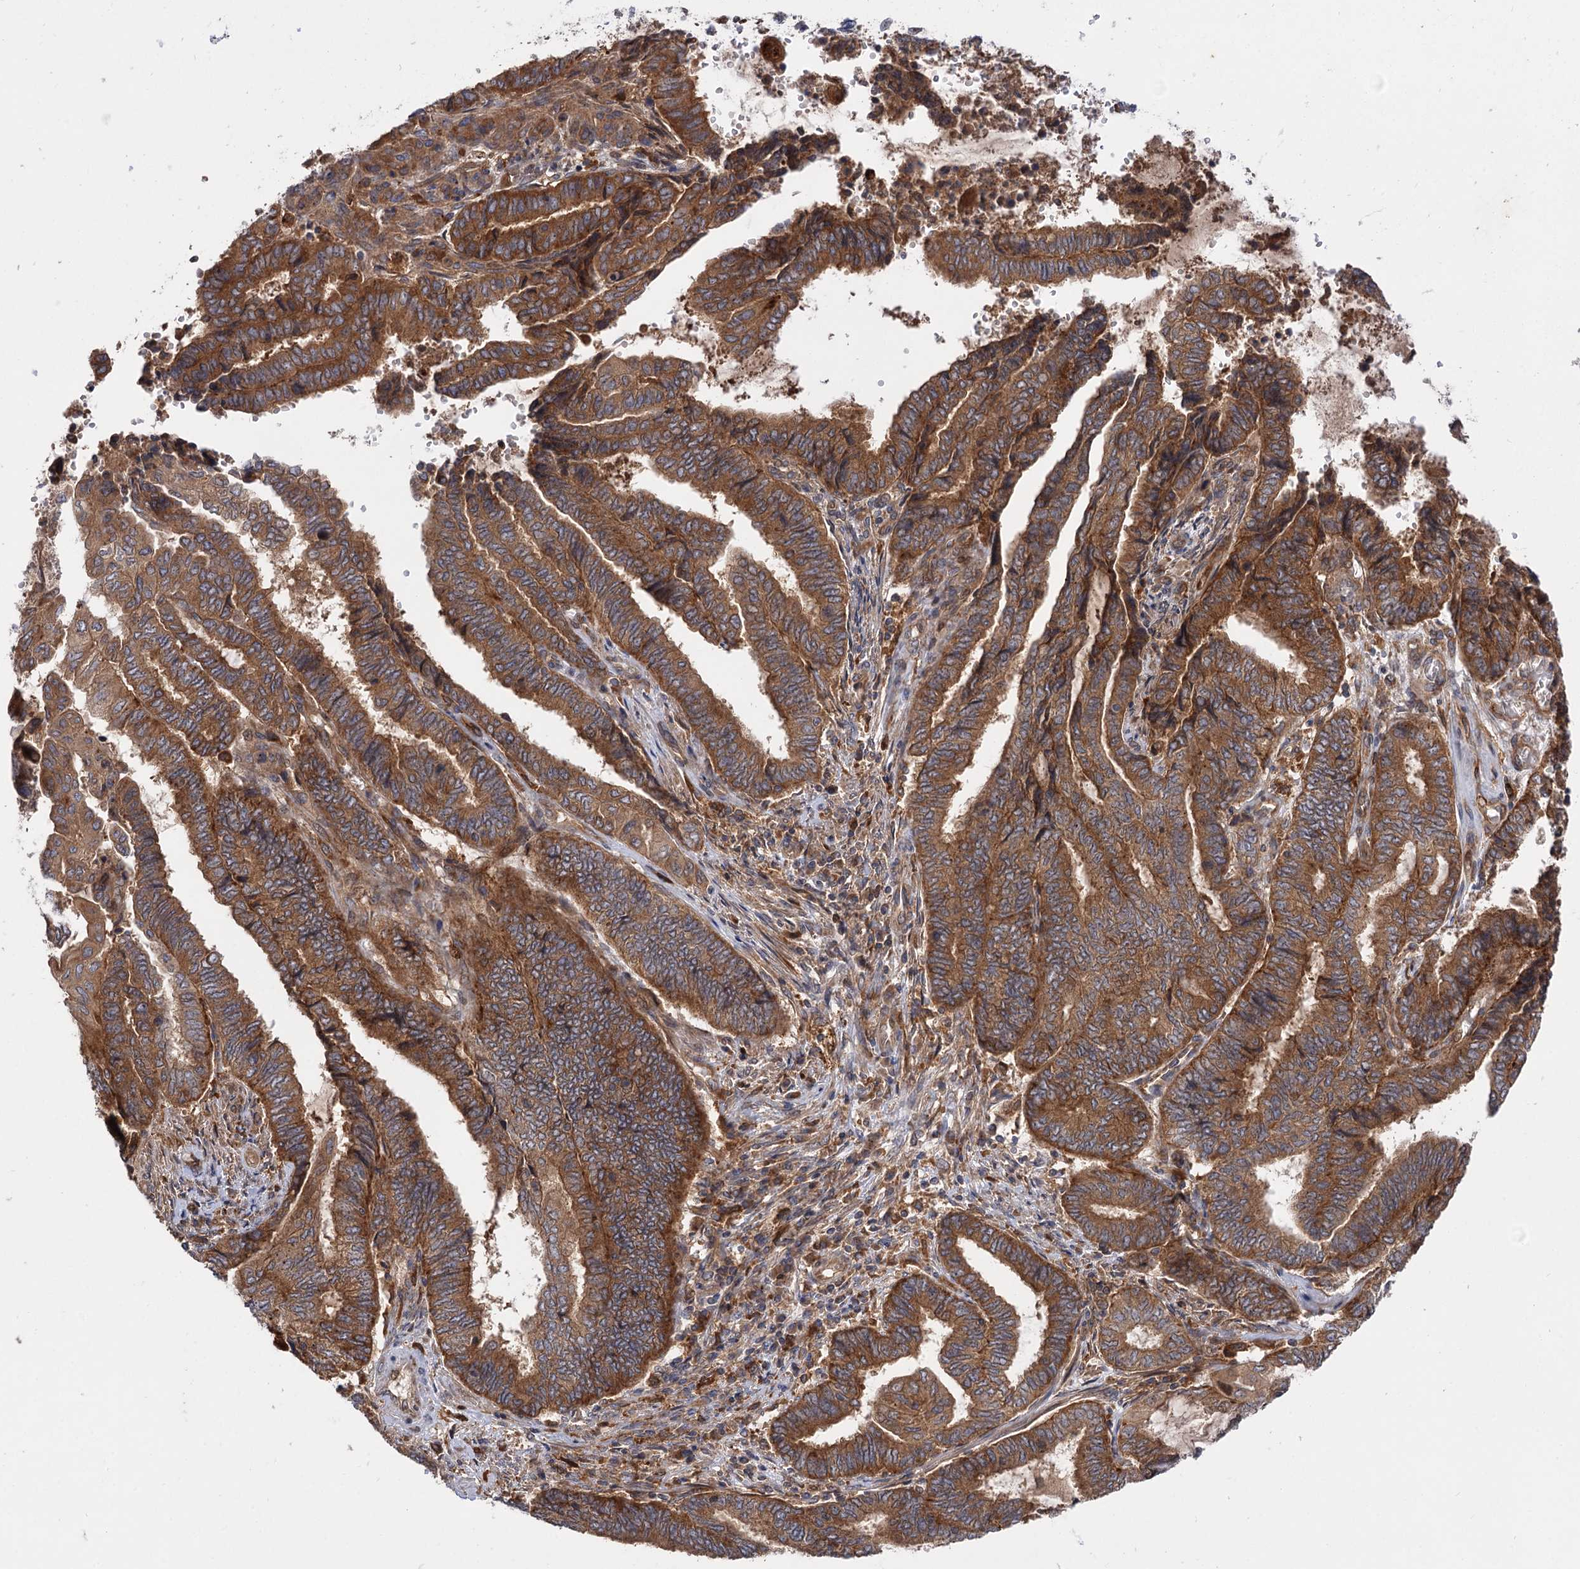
{"staining": {"intensity": "strong", "quantity": ">75%", "location": "cytoplasmic/membranous"}, "tissue": "endometrial cancer", "cell_type": "Tumor cells", "image_type": "cancer", "snomed": [{"axis": "morphology", "description": "Adenocarcinoma, NOS"}, {"axis": "topography", "description": "Uterus"}, {"axis": "topography", "description": "Endometrium"}], "caption": "Endometrial cancer stained with IHC reveals strong cytoplasmic/membranous expression in about >75% of tumor cells. The staining is performed using DAB (3,3'-diaminobenzidine) brown chromogen to label protein expression. The nuclei are counter-stained blue using hematoxylin.", "gene": "PATL1", "patient": {"sex": "female", "age": 70}}